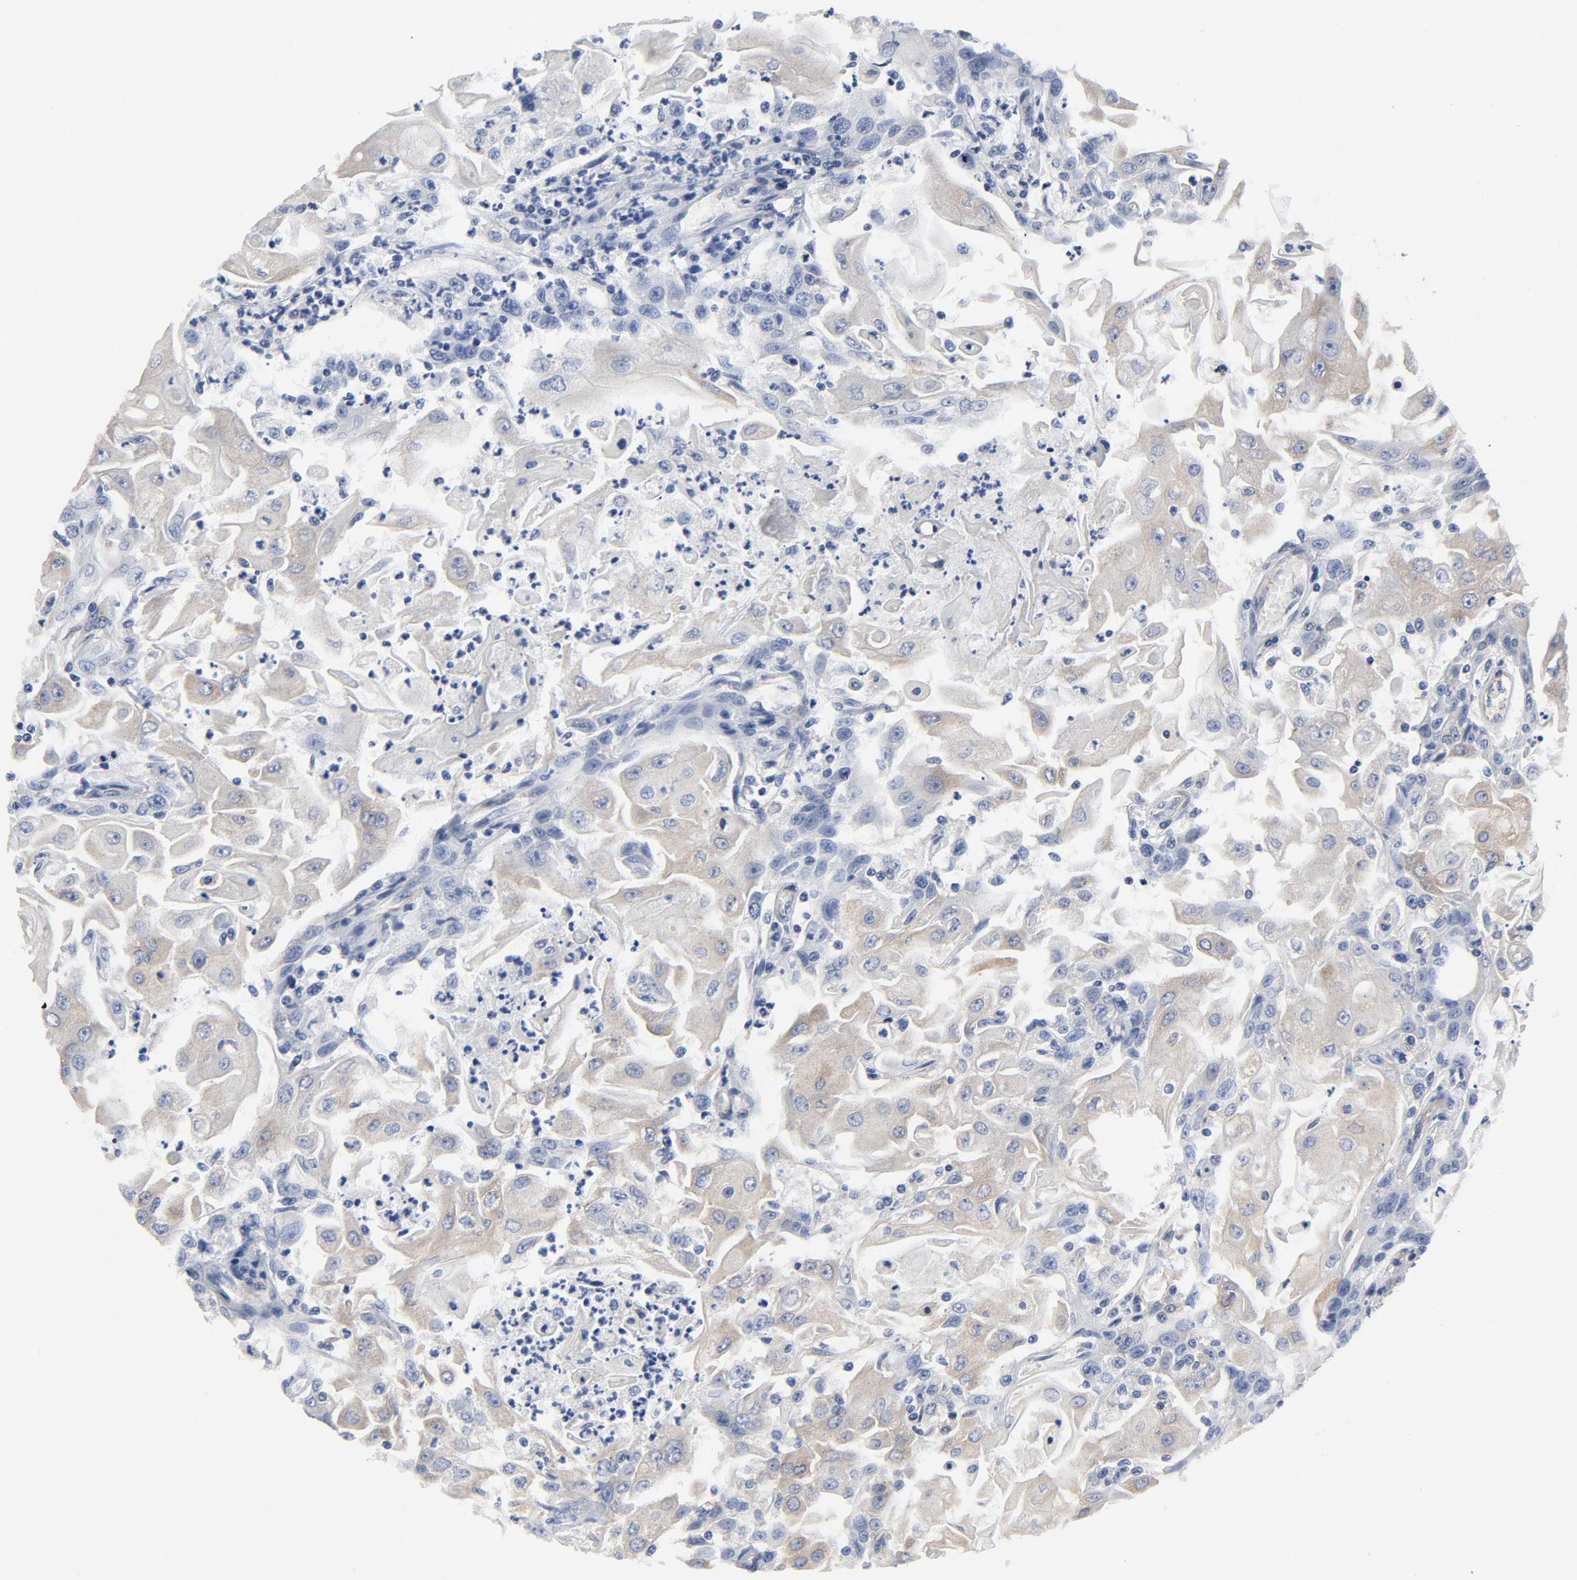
{"staining": {"intensity": "weak", "quantity": "25%-75%", "location": "cytoplasmic/membranous"}, "tissue": "head and neck cancer", "cell_type": "Tumor cells", "image_type": "cancer", "snomed": [{"axis": "morphology", "description": "Squamous cell carcinoma, NOS"}, {"axis": "topography", "description": "Oral tissue"}, {"axis": "topography", "description": "Head-Neck"}], "caption": "Brown immunohistochemical staining in squamous cell carcinoma (head and neck) shows weak cytoplasmic/membranous expression in about 25%-75% of tumor cells. (Stains: DAB in brown, nuclei in blue, Microscopy: brightfield microscopy at high magnification).", "gene": "DYNLT3", "patient": {"sex": "female", "age": 76}}